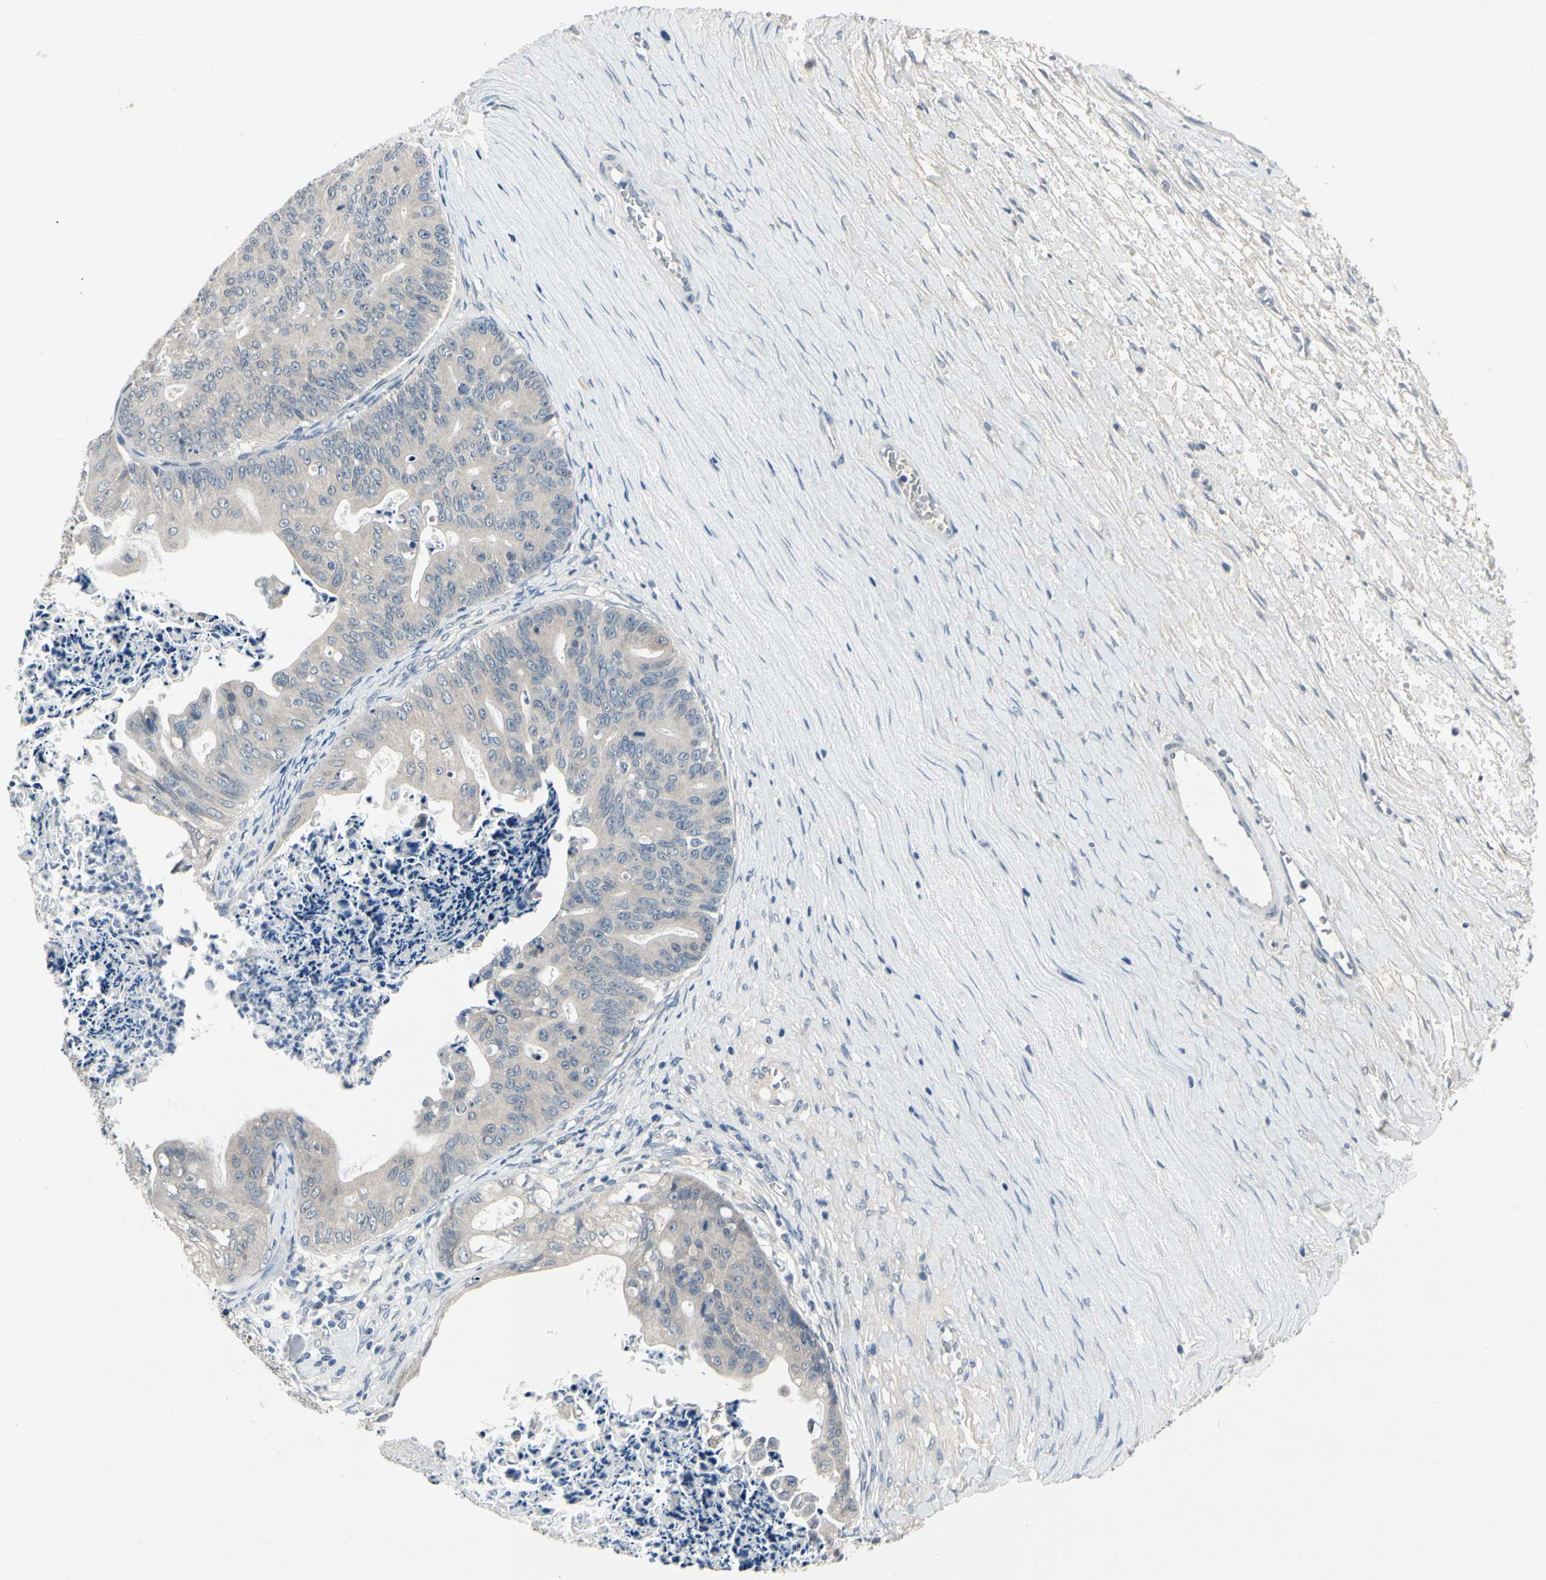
{"staining": {"intensity": "weak", "quantity": ">75%", "location": "cytoplasmic/membranous"}, "tissue": "ovarian cancer", "cell_type": "Tumor cells", "image_type": "cancer", "snomed": [{"axis": "morphology", "description": "Cystadenocarcinoma, mucinous, NOS"}, {"axis": "topography", "description": "Ovary"}], "caption": "The micrograph reveals immunohistochemical staining of ovarian mucinous cystadenocarcinoma. There is weak cytoplasmic/membranous positivity is identified in about >75% of tumor cells.", "gene": "SELENOK", "patient": {"sex": "female", "age": 37}}